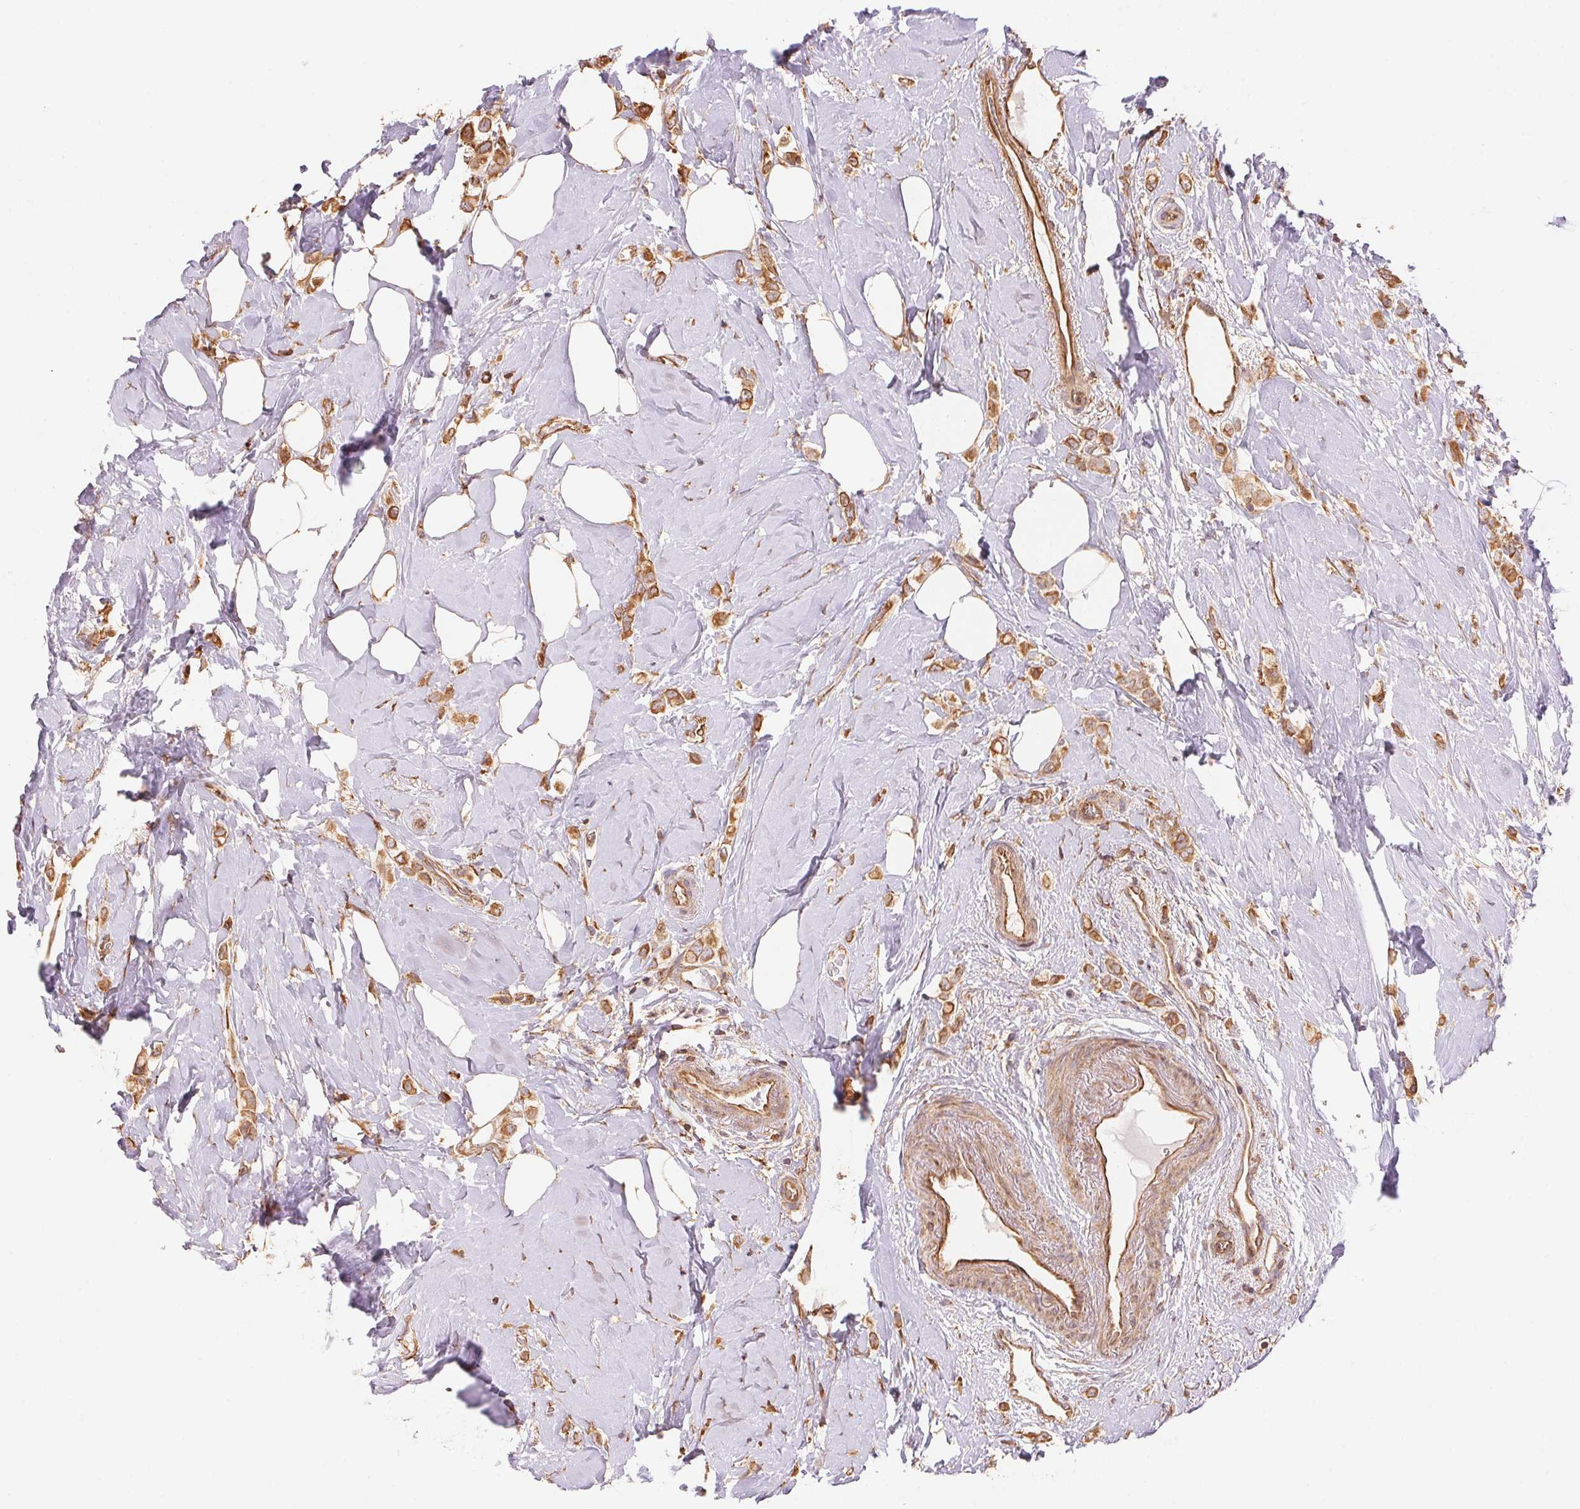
{"staining": {"intensity": "moderate", "quantity": ">75%", "location": "cytoplasmic/membranous"}, "tissue": "breast cancer", "cell_type": "Tumor cells", "image_type": "cancer", "snomed": [{"axis": "morphology", "description": "Lobular carcinoma"}, {"axis": "topography", "description": "Breast"}], "caption": "An immunohistochemistry image of tumor tissue is shown. Protein staining in brown highlights moderate cytoplasmic/membranous positivity in lobular carcinoma (breast) within tumor cells.", "gene": "C6orf163", "patient": {"sex": "female", "age": 66}}